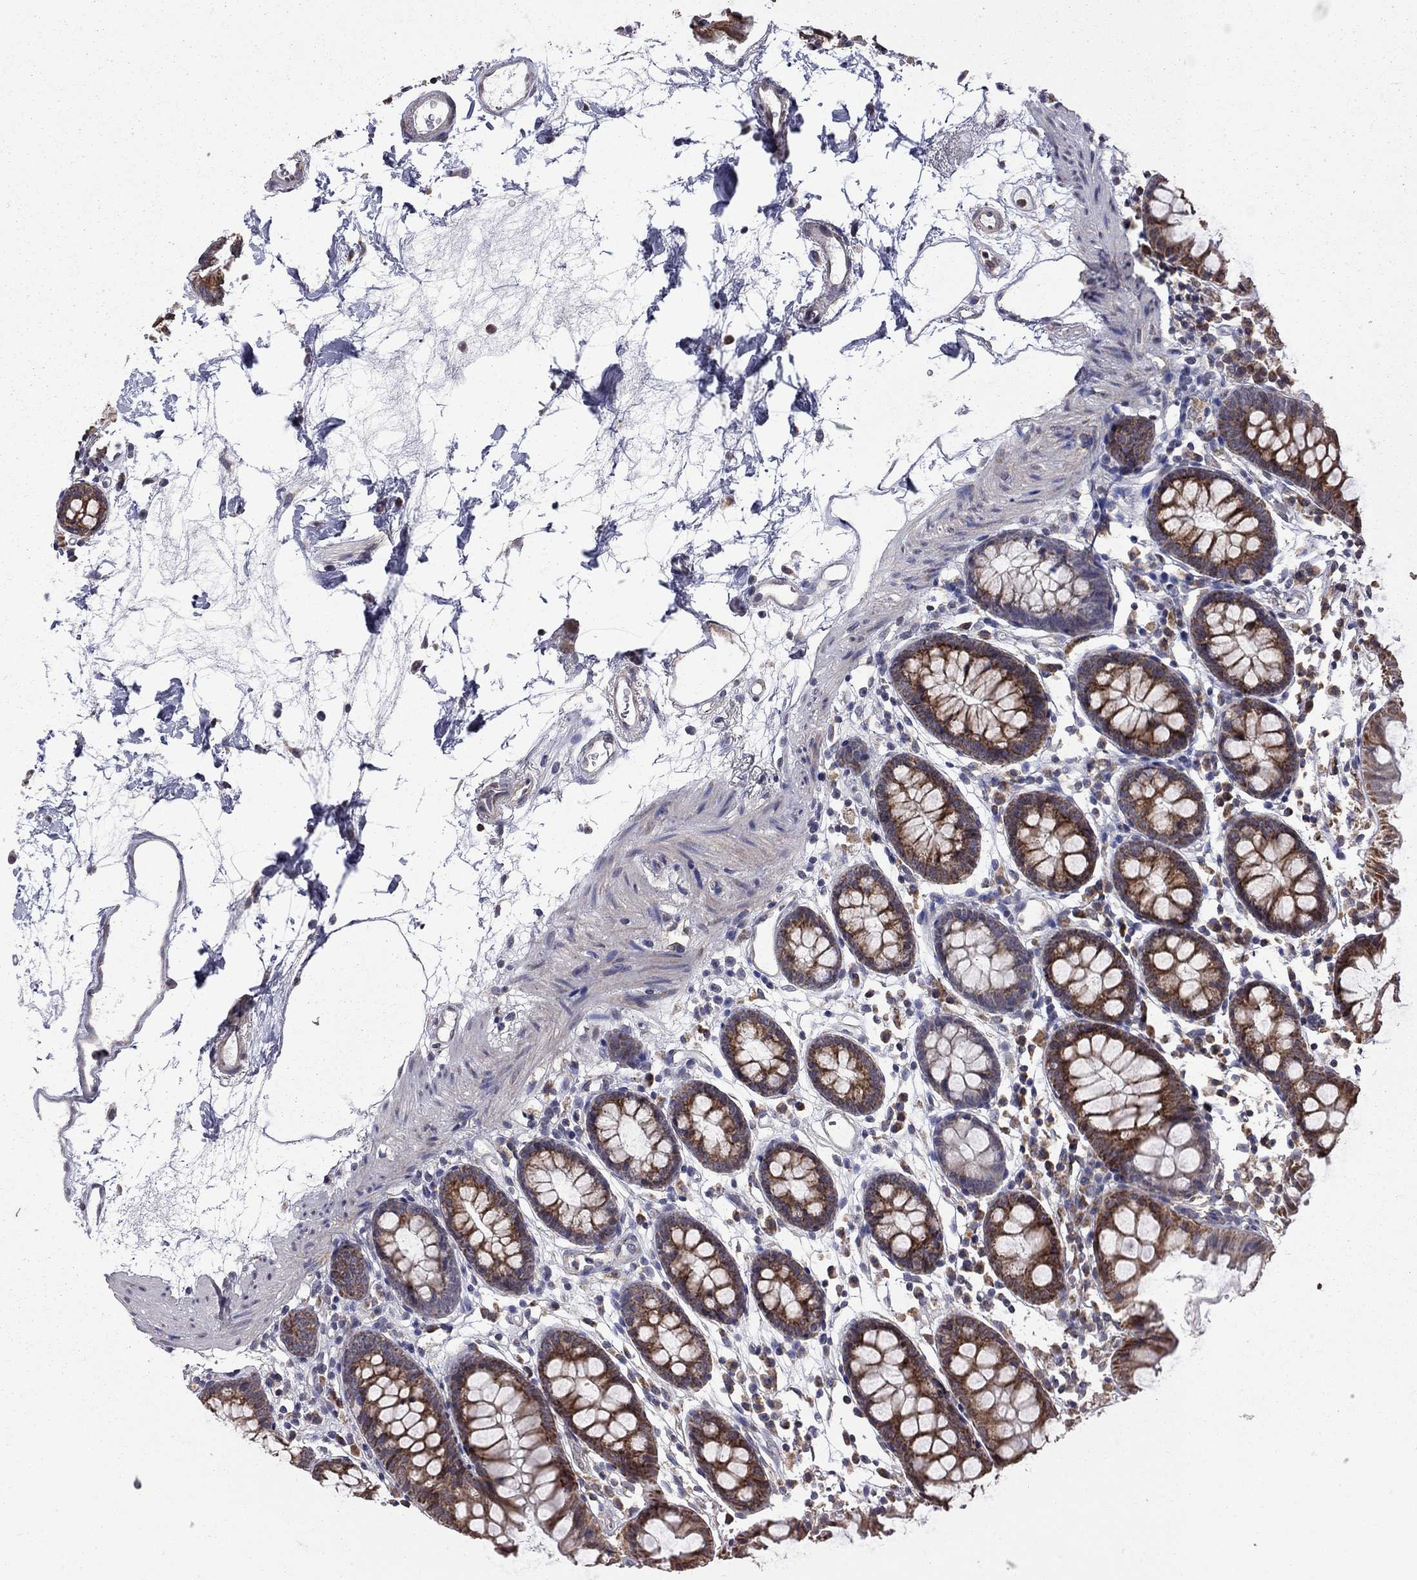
{"staining": {"intensity": "negative", "quantity": "none", "location": "none"}, "tissue": "colon", "cell_type": "Endothelial cells", "image_type": "normal", "snomed": [{"axis": "morphology", "description": "Normal tissue, NOS"}, {"axis": "topography", "description": "Colon"}], "caption": "A histopathology image of human colon is negative for staining in endothelial cells. (Stains: DAB immunohistochemistry (IHC) with hematoxylin counter stain, Microscopy: brightfield microscopy at high magnification).", "gene": "NDUFB1", "patient": {"sex": "female", "age": 84}}